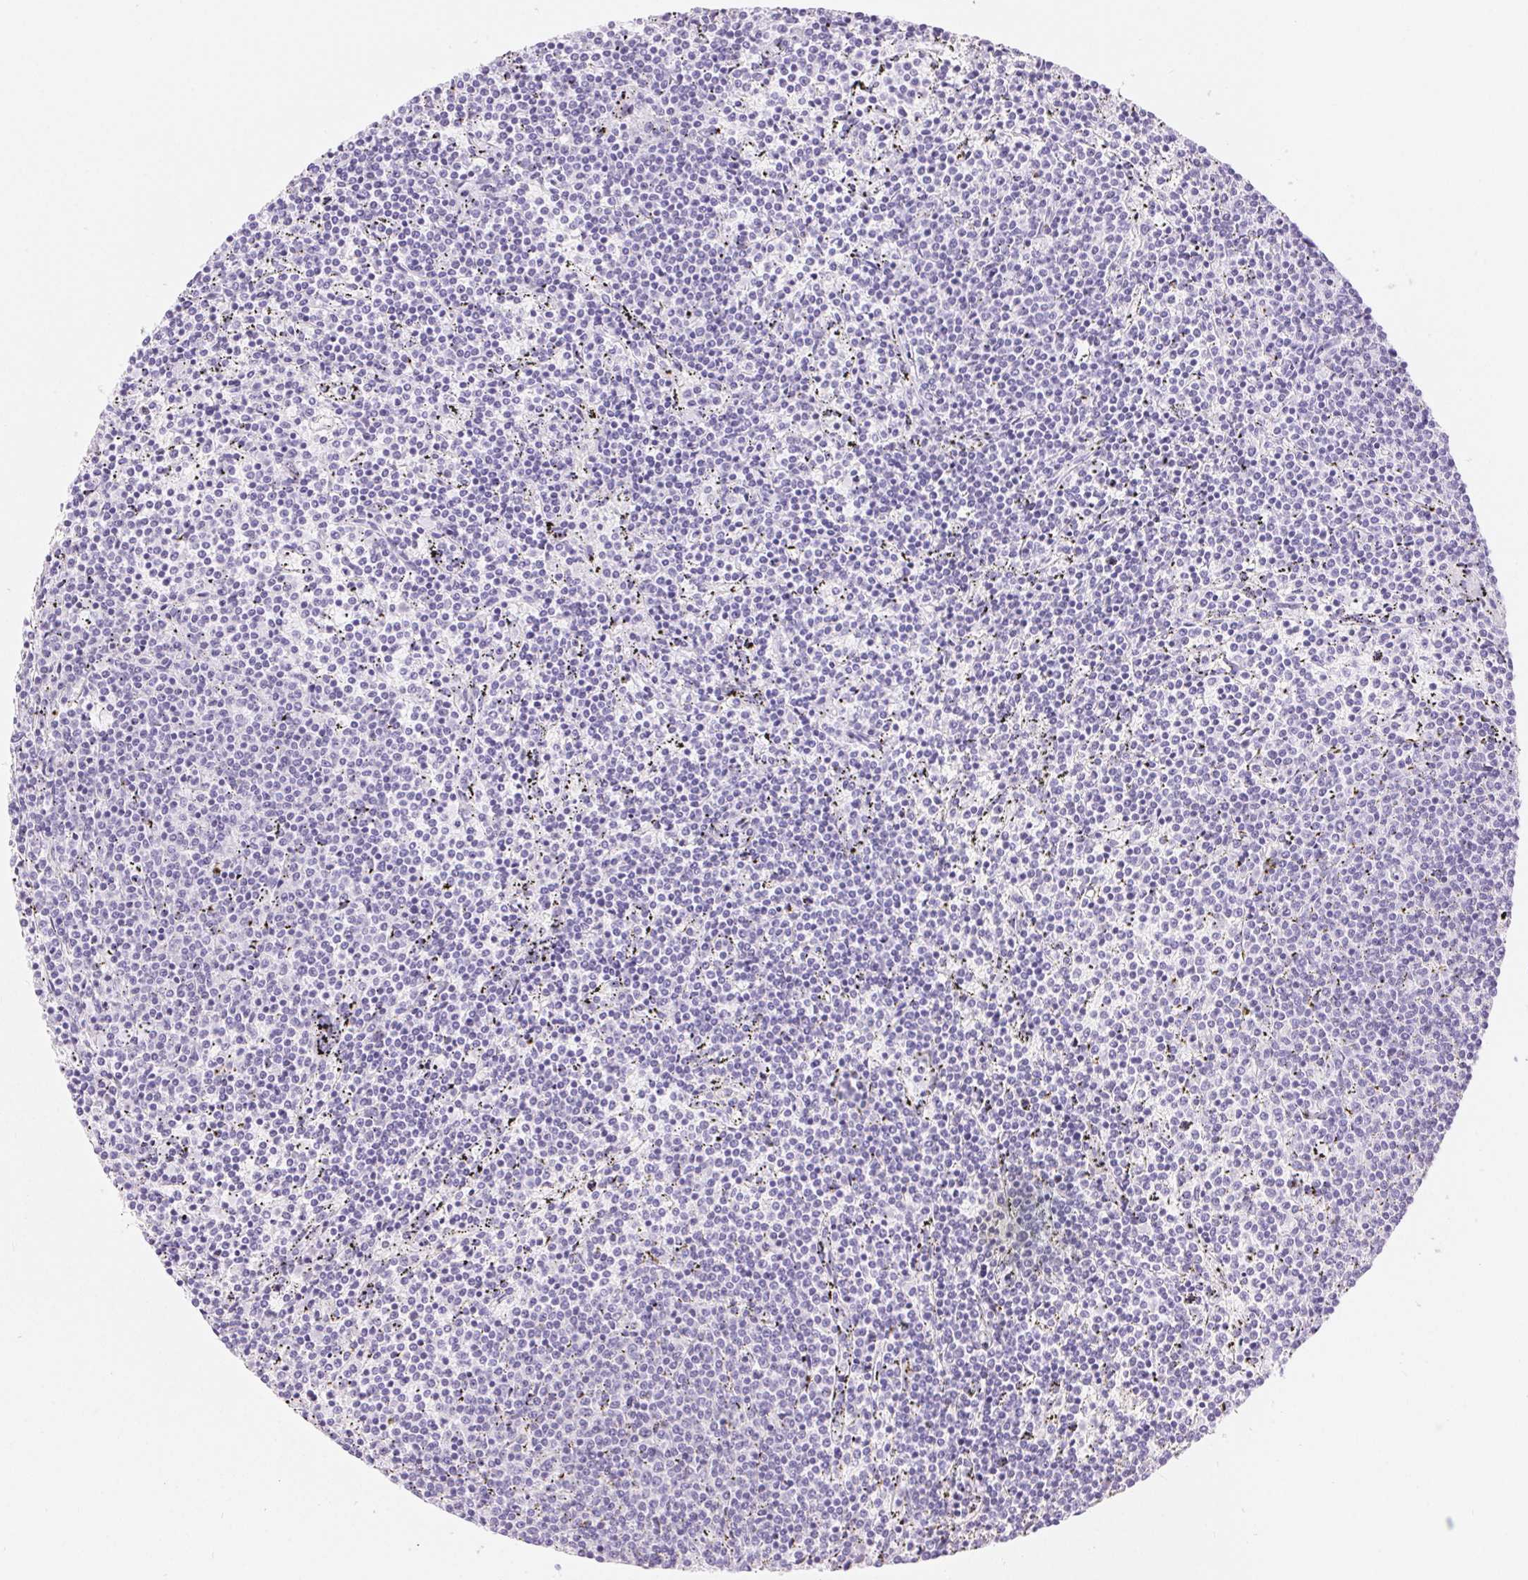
{"staining": {"intensity": "negative", "quantity": "none", "location": "none"}, "tissue": "lymphoma", "cell_type": "Tumor cells", "image_type": "cancer", "snomed": [{"axis": "morphology", "description": "Malignant lymphoma, non-Hodgkin's type, Low grade"}, {"axis": "topography", "description": "Spleen"}], "caption": "An image of human lymphoma is negative for staining in tumor cells. (DAB (3,3'-diaminobenzidine) immunohistochemistry visualized using brightfield microscopy, high magnification).", "gene": "CLDN16", "patient": {"sex": "female", "age": 50}}